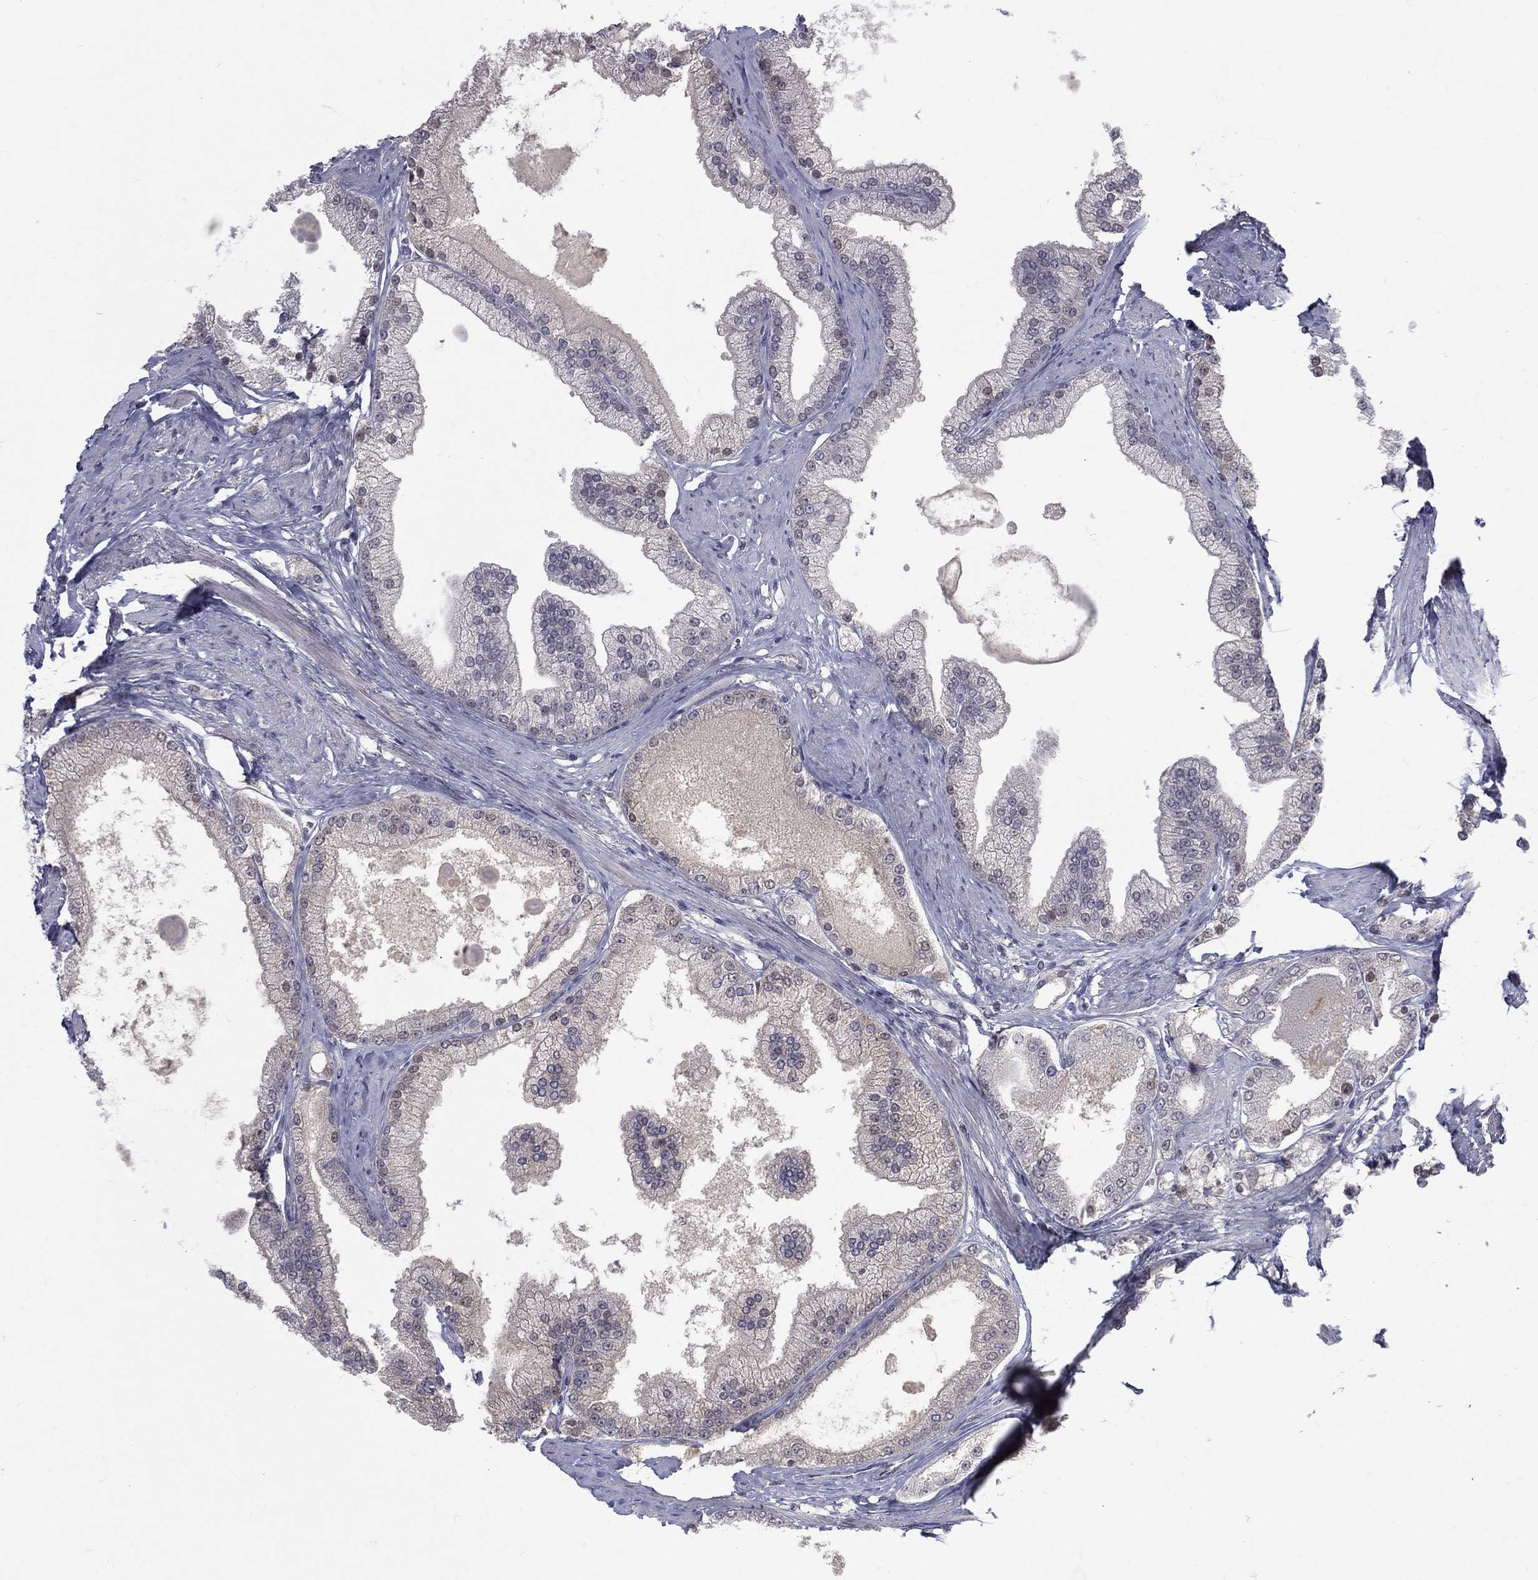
{"staining": {"intensity": "negative", "quantity": "none", "location": "none"}, "tissue": "prostate cancer", "cell_type": "Tumor cells", "image_type": "cancer", "snomed": [{"axis": "morphology", "description": "Adenocarcinoma, NOS"}, {"axis": "topography", "description": "Prostate and seminal vesicle, NOS"}, {"axis": "topography", "description": "Prostate"}], "caption": "IHC photomicrograph of human prostate adenocarcinoma stained for a protein (brown), which exhibits no positivity in tumor cells. (DAB (3,3'-diaminobenzidine) immunohistochemistry (IHC), high magnification).", "gene": "DSG4", "patient": {"sex": "male", "age": 67}}